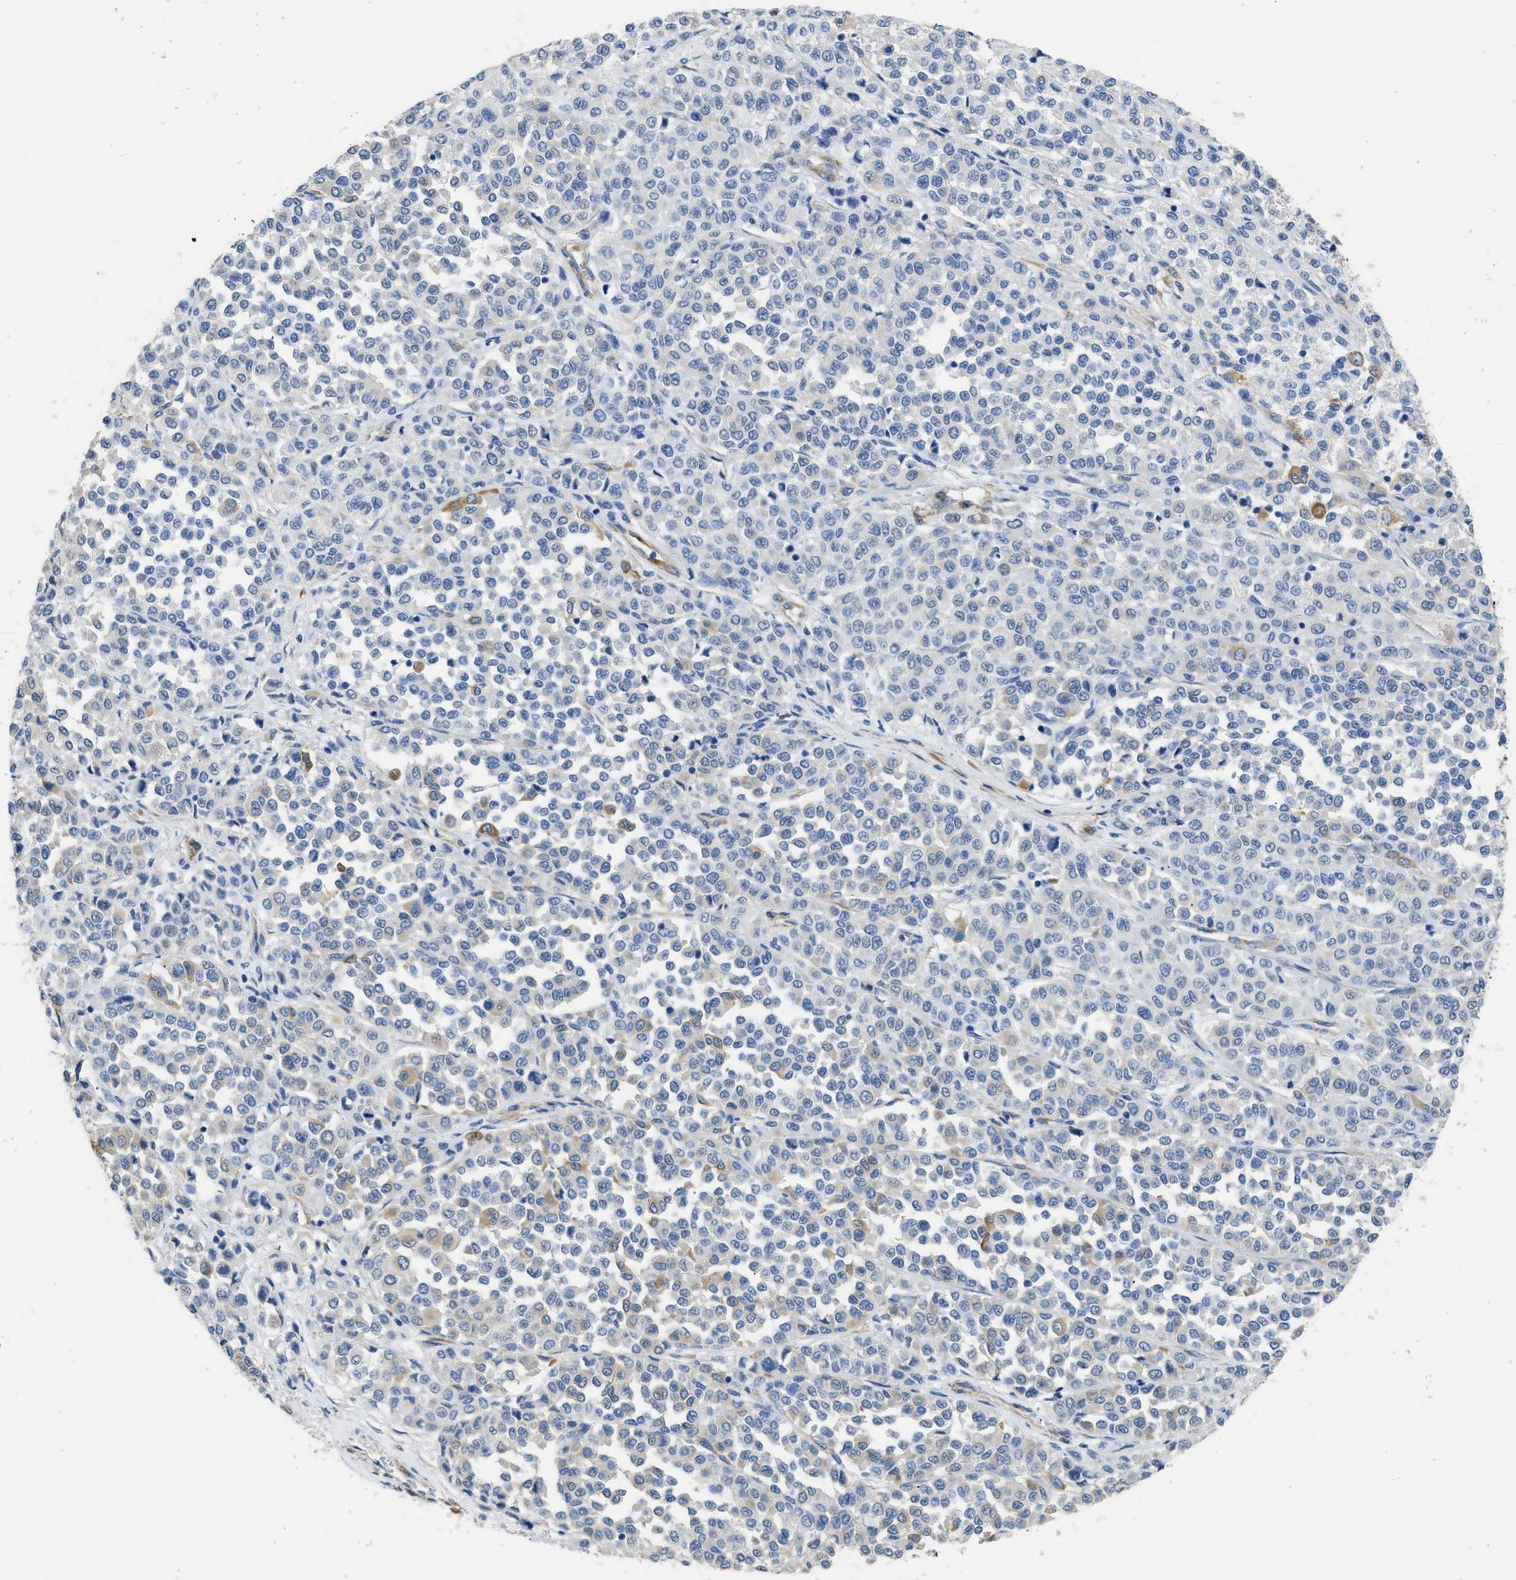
{"staining": {"intensity": "negative", "quantity": "none", "location": "none"}, "tissue": "melanoma", "cell_type": "Tumor cells", "image_type": "cancer", "snomed": [{"axis": "morphology", "description": "Malignant melanoma, Metastatic site"}, {"axis": "topography", "description": "Pancreas"}], "caption": "Tumor cells show no significant protein staining in melanoma. (DAB IHC, high magnification).", "gene": "ZSWIM5", "patient": {"sex": "female", "age": 30}}